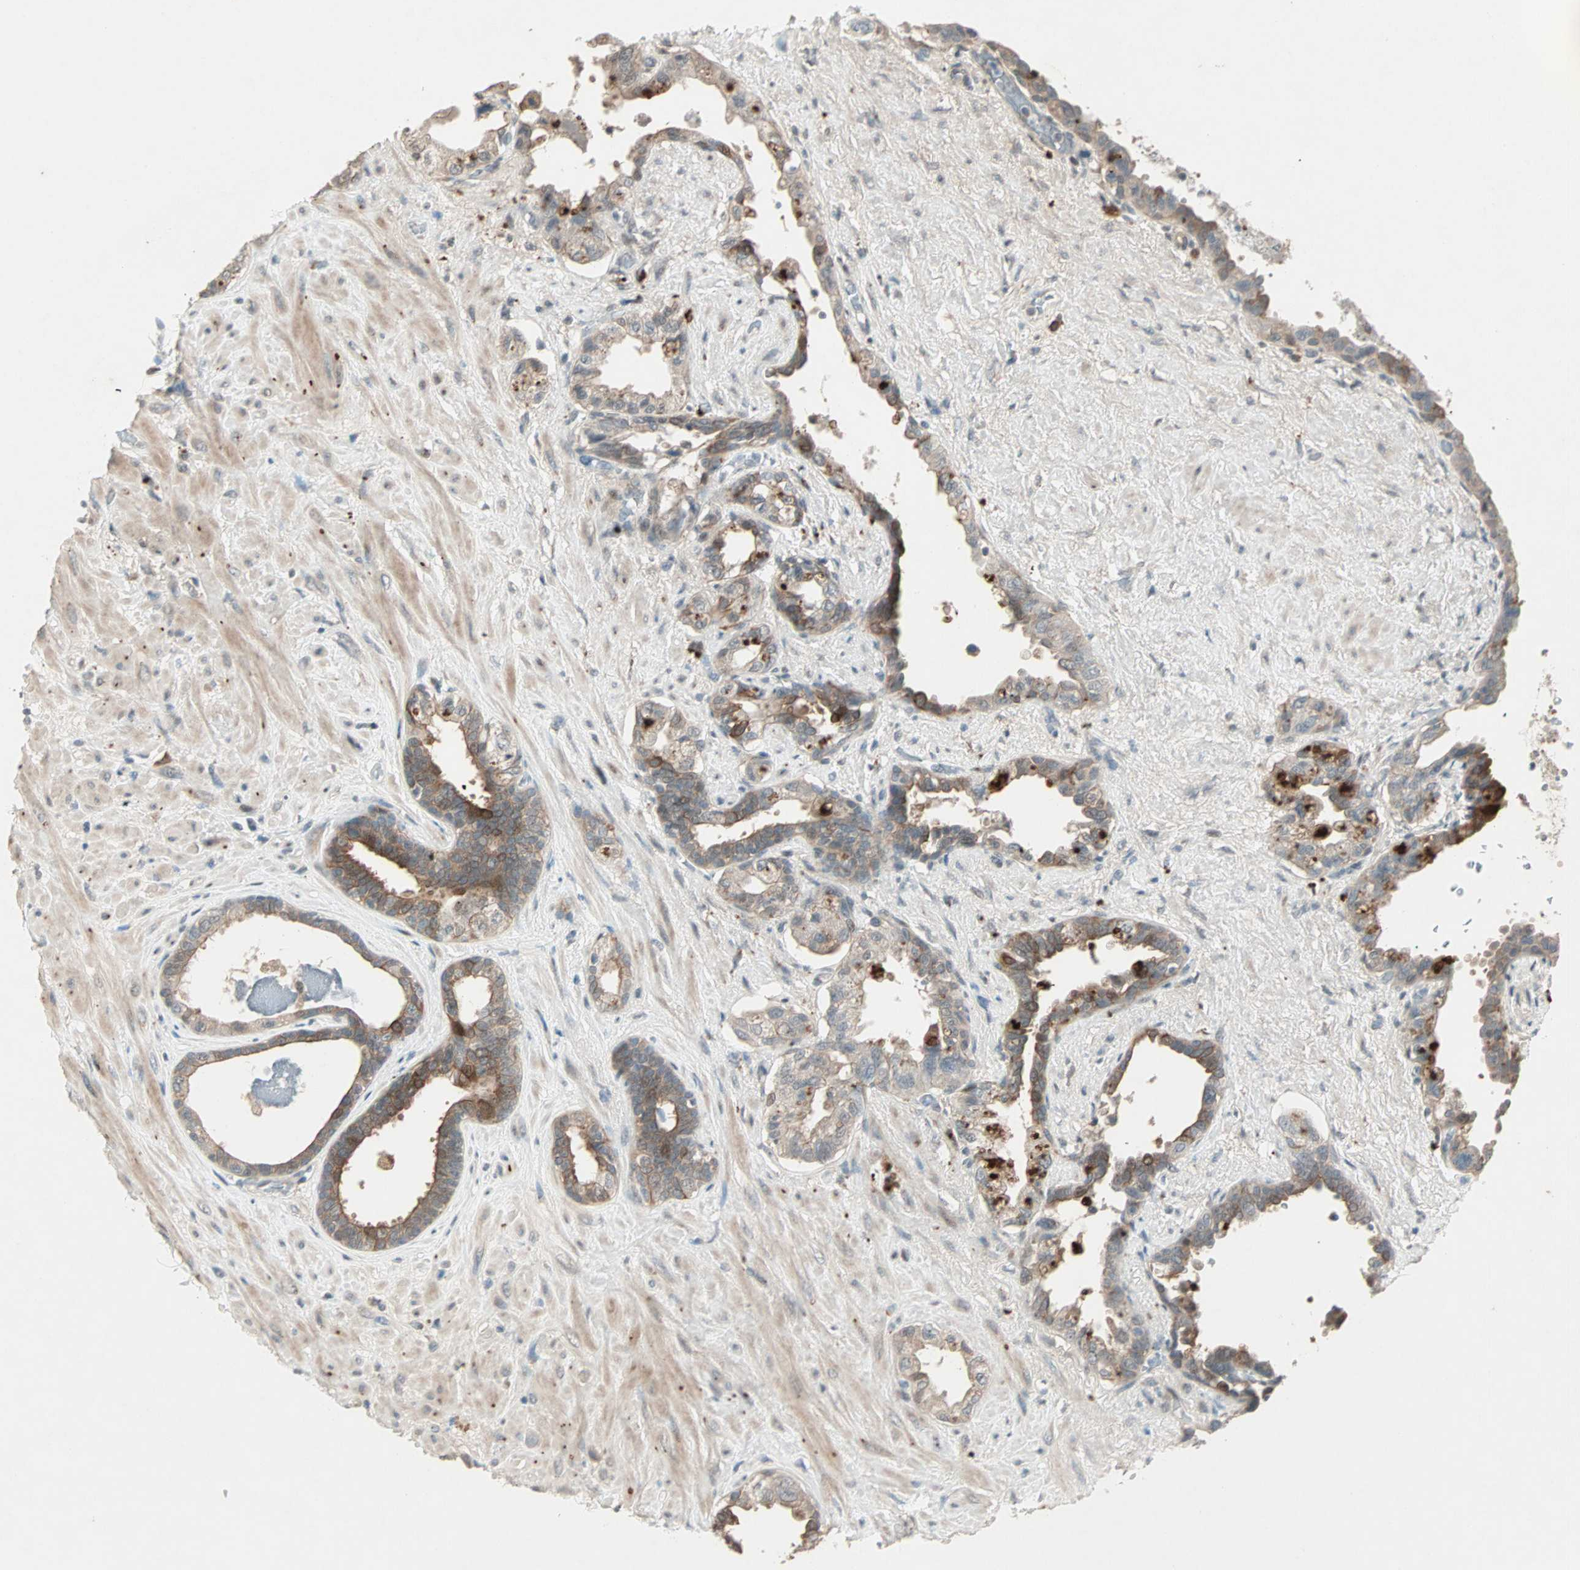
{"staining": {"intensity": "strong", "quantity": ">75%", "location": "cytoplasmic/membranous"}, "tissue": "seminal vesicle", "cell_type": "Glandular cells", "image_type": "normal", "snomed": [{"axis": "morphology", "description": "Normal tissue, NOS"}, {"axis": "topography", "description": "Seminal veicle"}], "caption": "Unremarkable seminal vesicle shows strong cytoplasmic/membranous staining in approximately >75% of glandular cells, visualized by immunohistochemistry.", "gene": "RTL6", "patient": {"sex": "male", "age": 61}}